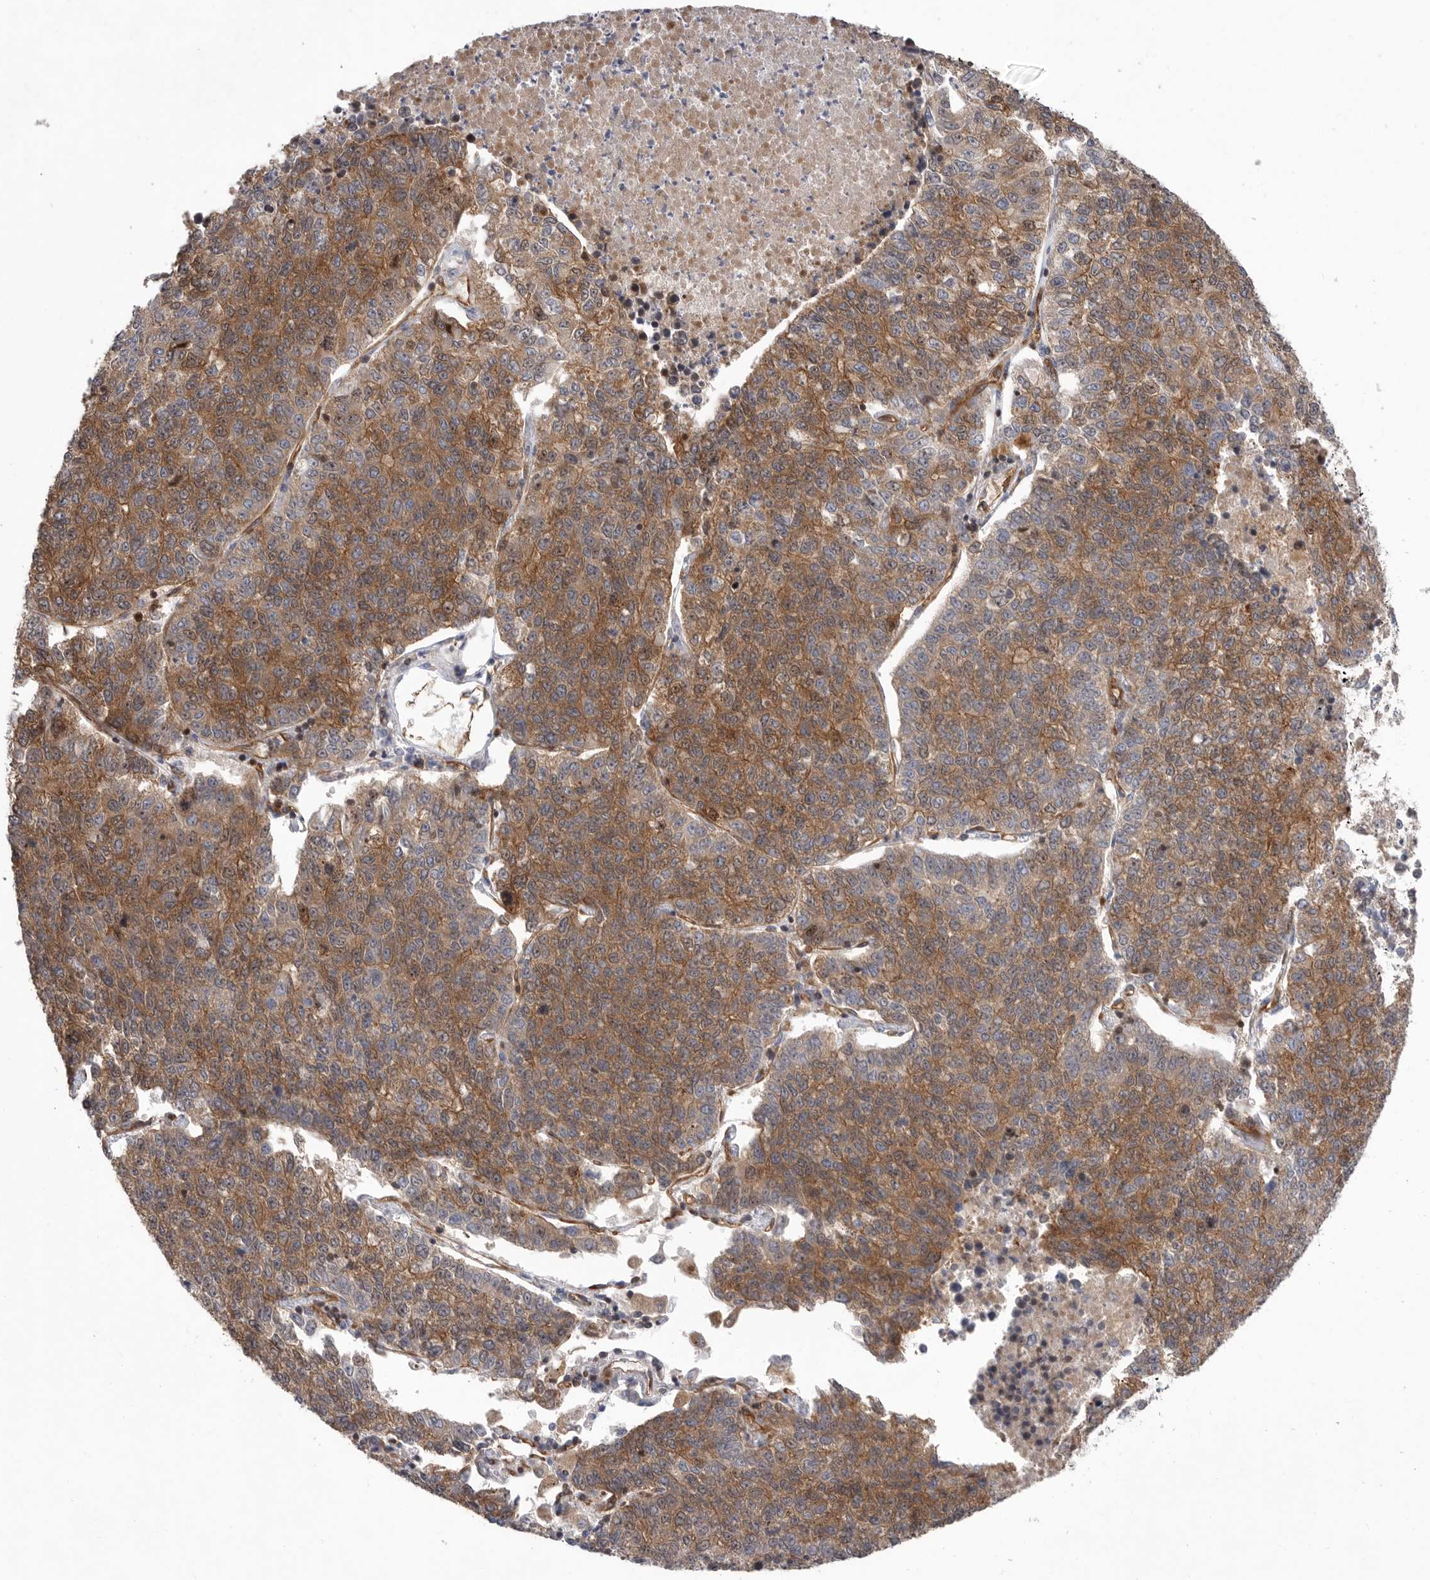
{"staining": {"intensity": "strong", "quantity": ">75%", "location": "cytoplasmic/membranous"}, "tissue": "lung cancer", "cell_type": "Tumor cells", "image_type": "cancer", "snomed": [{"axis": "morphology", "description": "Adenocarcinoma, NOS"}, {"axis": "topography", "description": "Lung"}], "caption": "Adenocarcinoma (lung) stained with DAB immunohistochemistry (IHC) displays high levels of strong cytoplasmic/membranous staining in approximately >75% of tumor cells.", "gene": "PRKCH", "patient": {"sex": "male", "age": 49}}